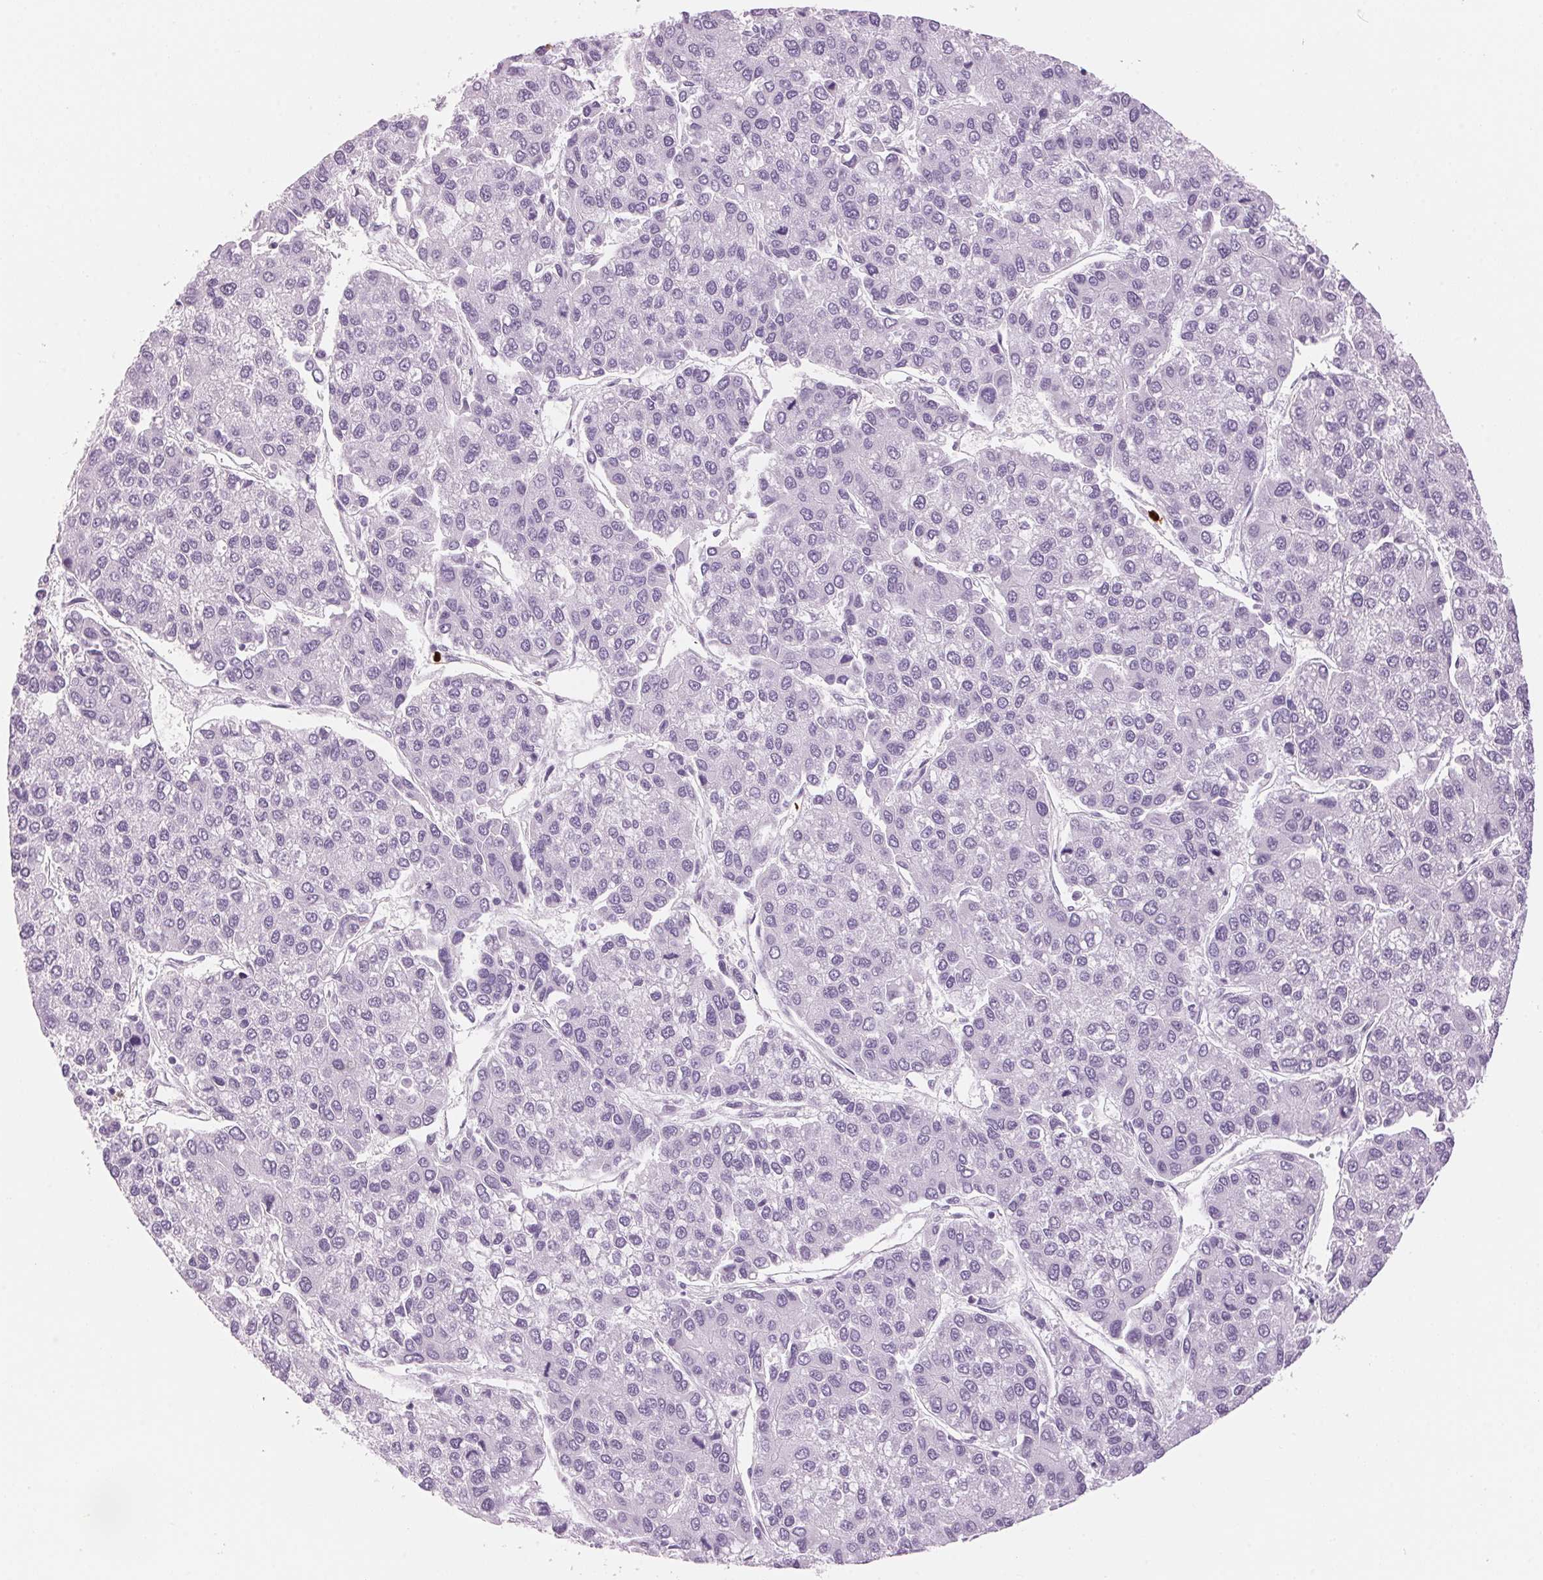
{"staining": {"intensity": "negative", "quantity": "none", "location": "none"}, "tissue": "liver cancer", "cell_type": "Tumor cells", "image_type": "cancer", "snomed": [{"axis": "morphology", "description": "Carcinoma, Hepatocellular, NOS"}, {"axis": "topography", "description": "Liver"}], "caption": "Liver cancer was stained to show a protein in brown. There is no significant positivity in tumor cells.", "gene": "KLK7", "patient": {"sex": "female", "age": 66}}